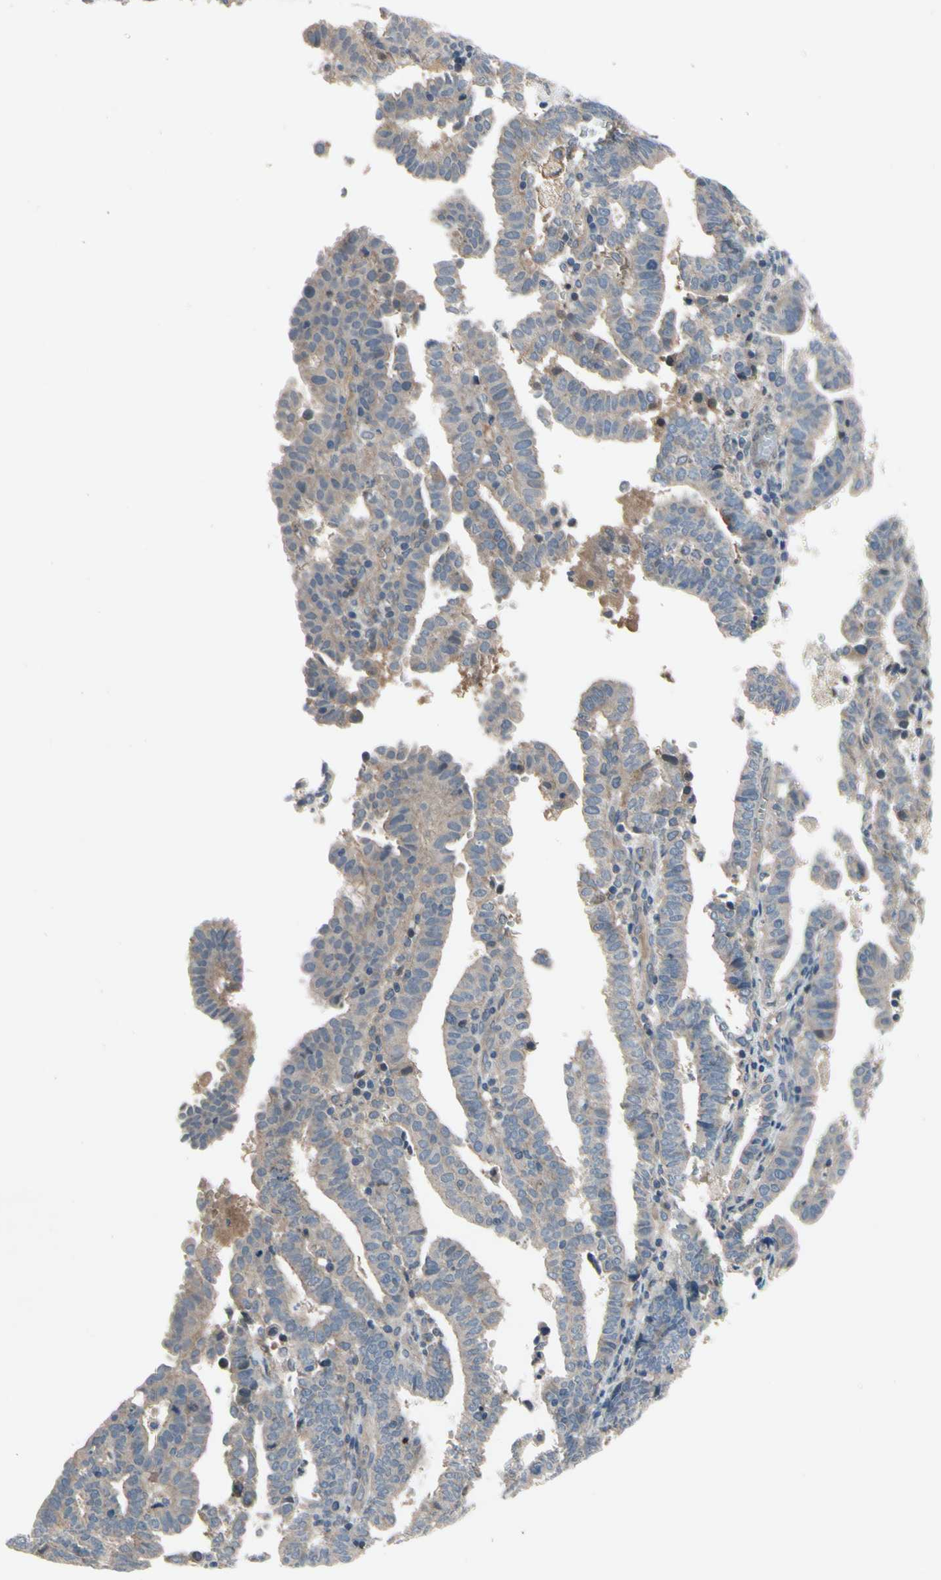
{"staining": {"intensity": "weak", "quantity": ">75%", "location": "cytoplasmic/membranous"}, "tissue": "endometrial cancer", "cell_type": "Tumor cells", "image_type": "cancer", "snomed": [{"axis": "morphology", "description": "Adenocarcinoma, NOS"}, {"axis": "topography", "description": "Uterus"}], "caption": "Protein staining of endometrial cancer (adenocarcinoma) tissue exhibits weak cytoplasmic/membranous staining in about >75% of tumor cells. (DAB (3,3'-diaminobenzidine) IHC with brightfield microscopy, high magnification).", "gene": "ICAM5", "patient": {"sex": "female", "age": 83}}